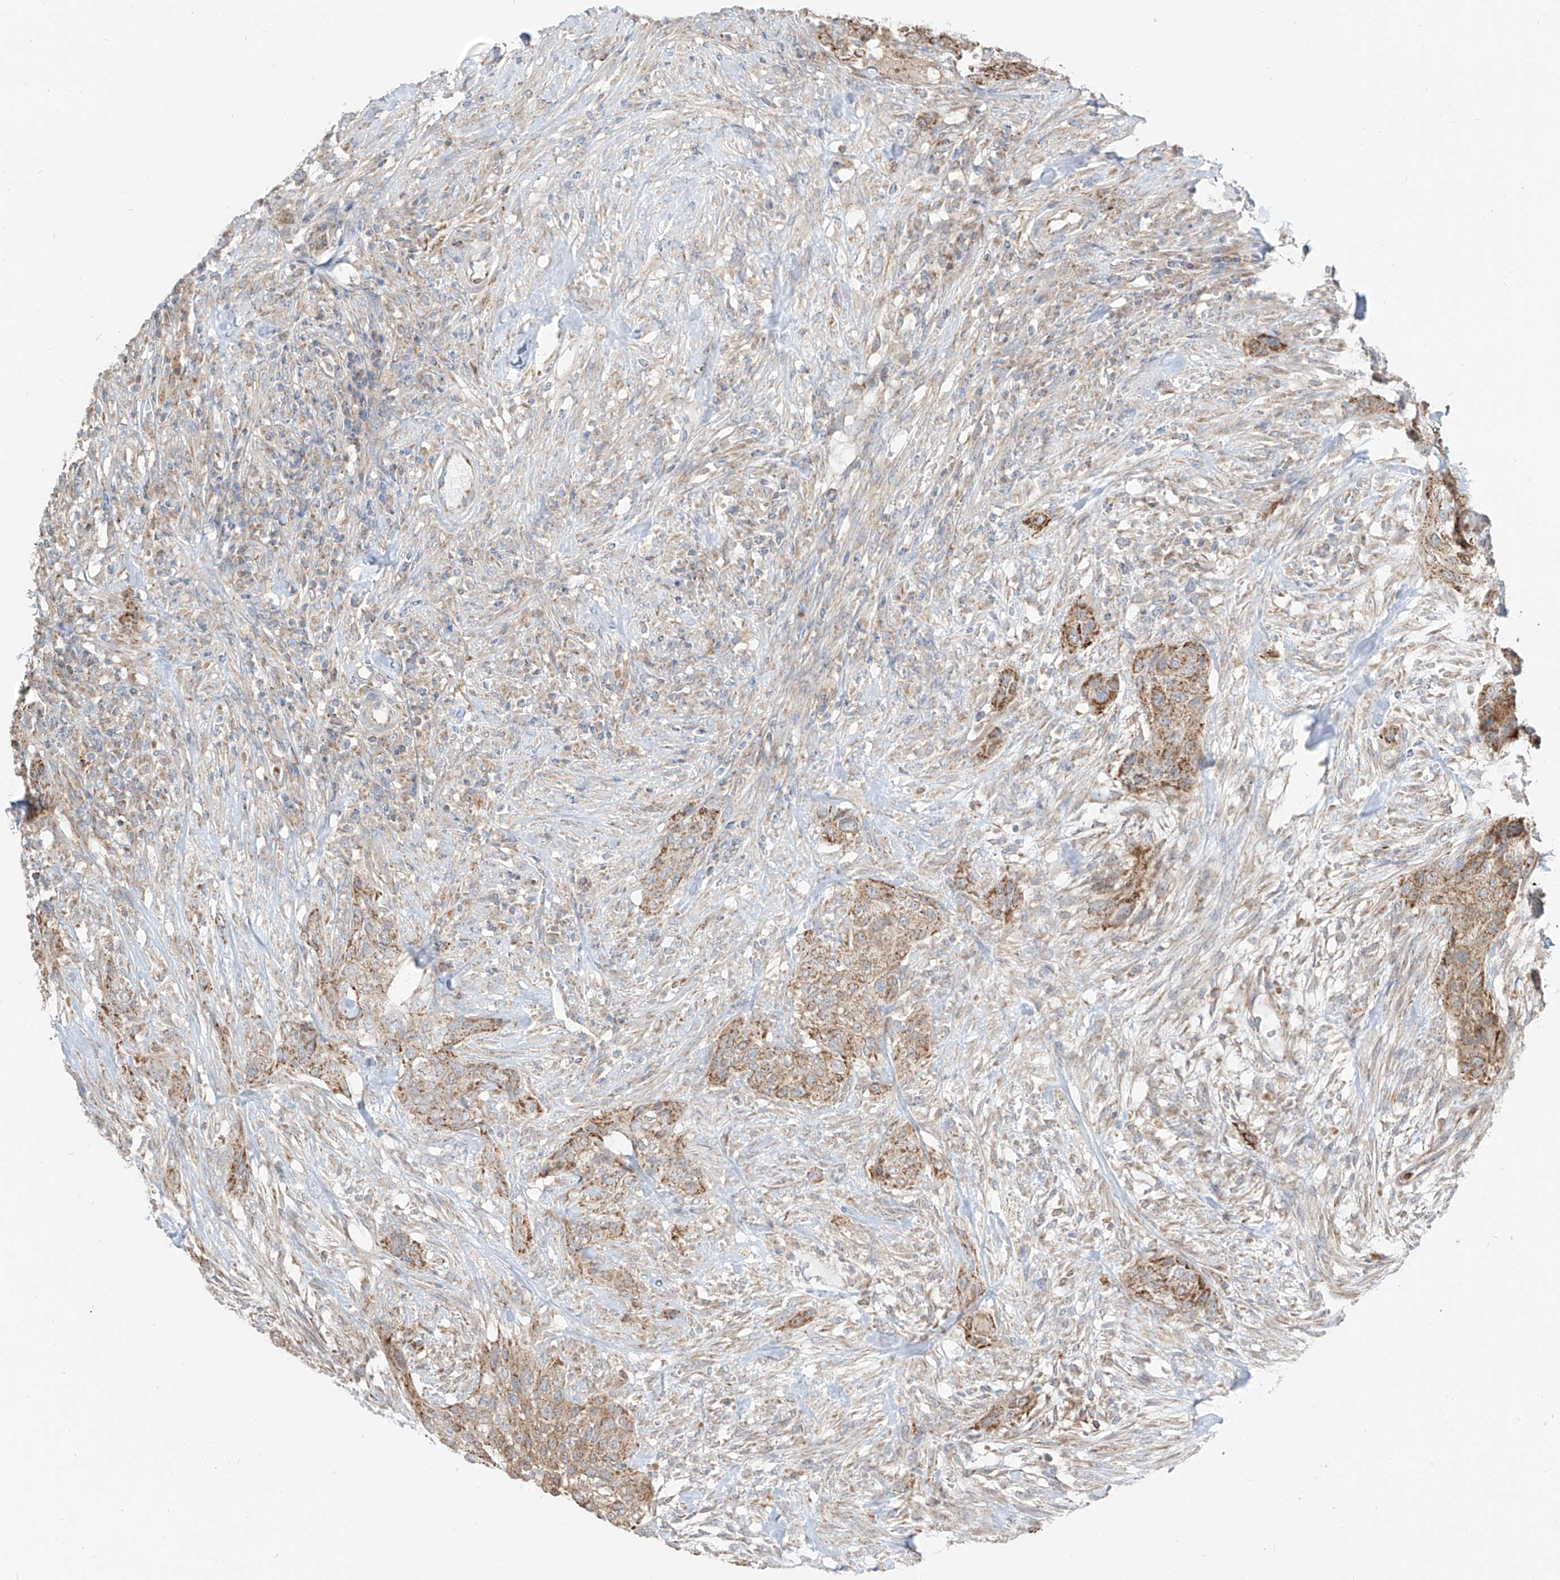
{"staining": {"intensity": "moderate", "quantity": ">75%", "location": "cytoplasmic/membranous"}, "tissue": "urothelial cancer", "cell_type": "Tumor cells", "image_type": "cancer", "snomed": [{"axis": "morphology", "description": "Urothelial carcinoma, High grade"}, {"axis": "topography", "description": "Urinary bladder"}], "caption": "IHC of human urothelial carcinoma (high-grade) reveals medium levels of moderate cytoplasmic/membranous positivity in about >75% of tumor cells.", "gene": "ETHE1", "patient": {"sex": "male", "age": 35}}